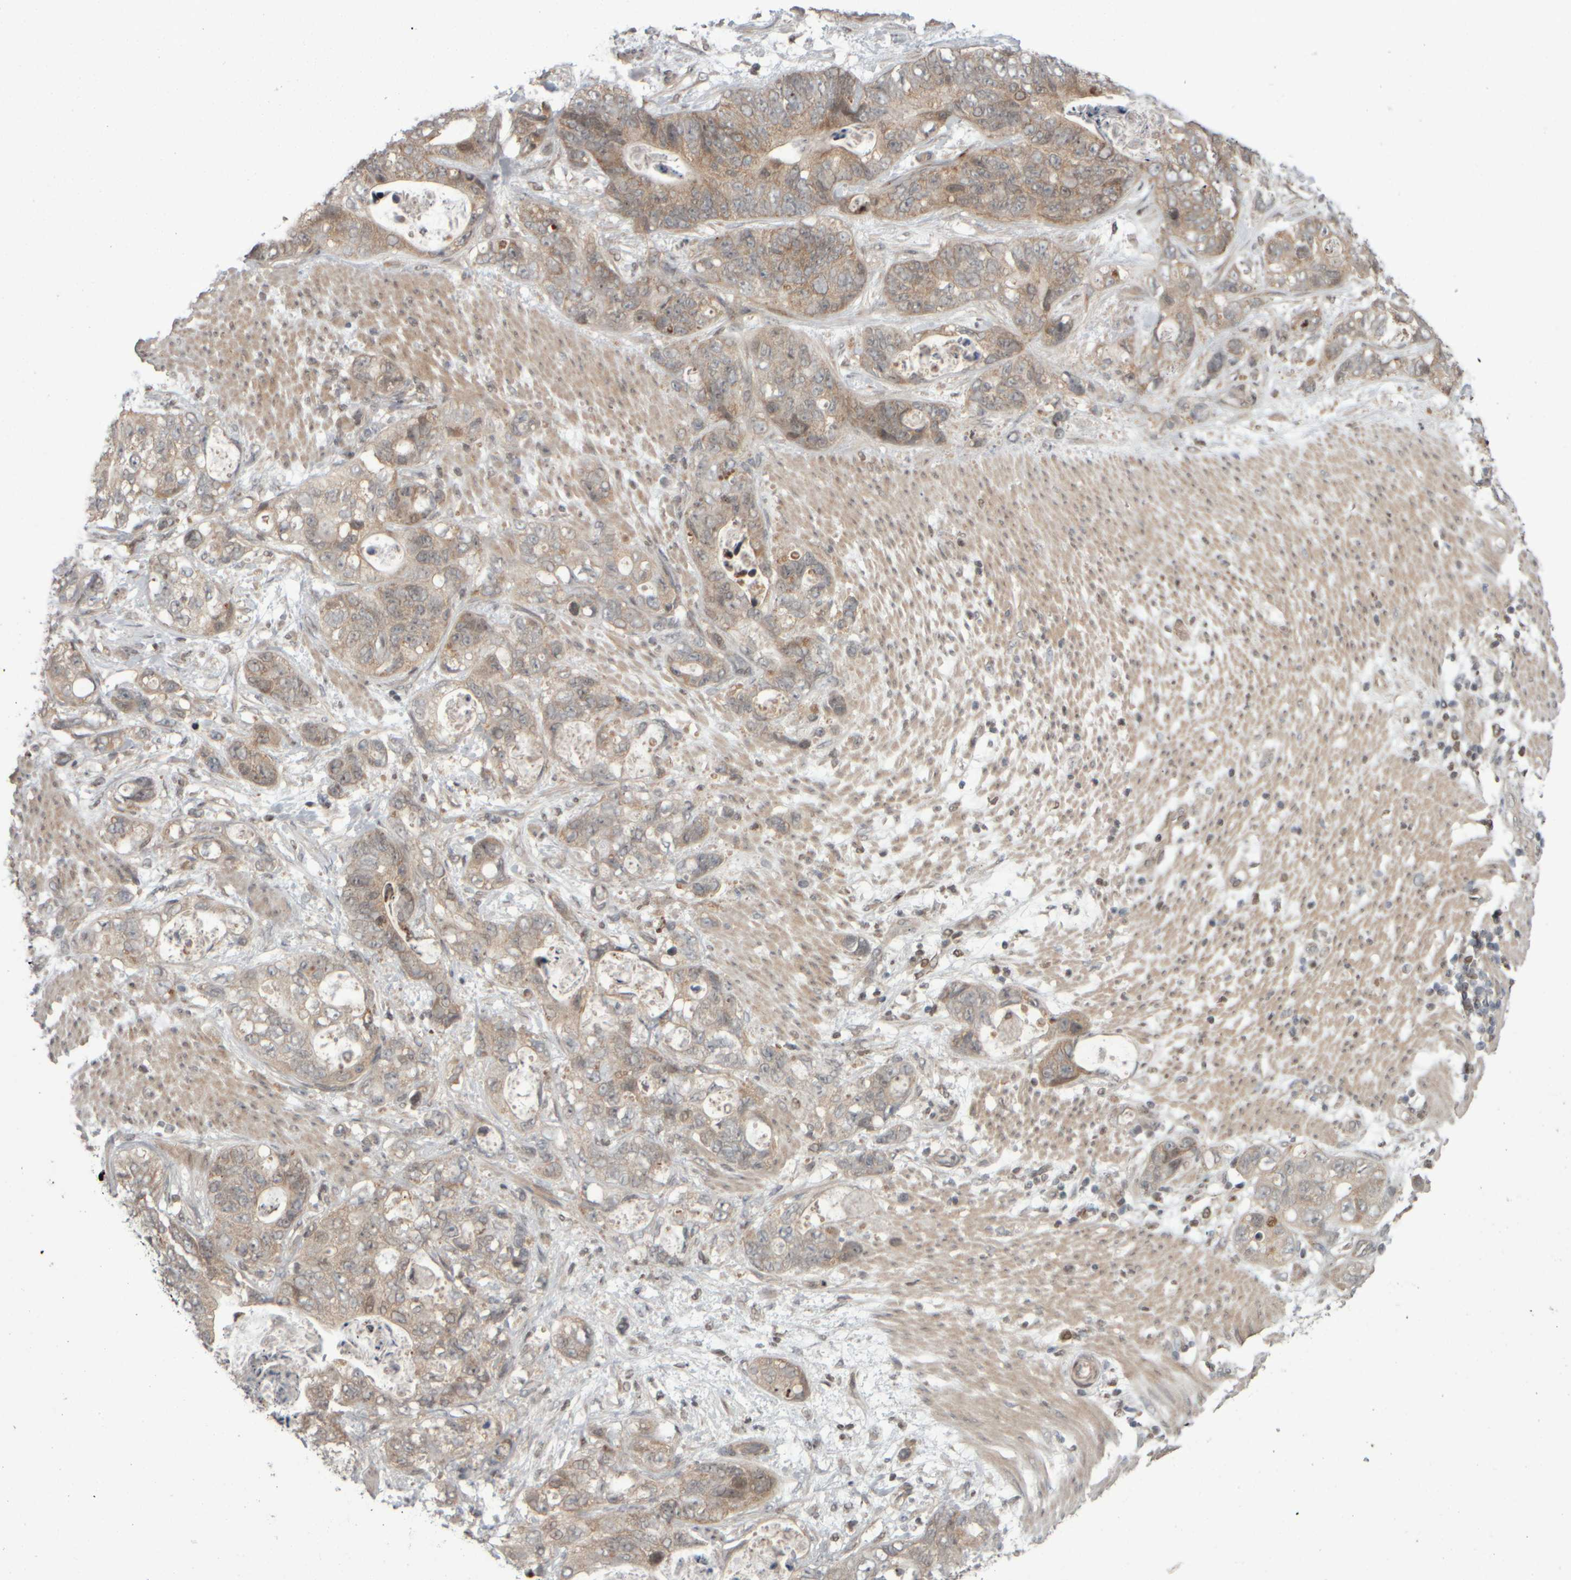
{"staining": {"intensity": "weak", "quantity": ">75%", "location": "cytoplasmic/membranous"}, "tissue": "stomach cancer", "cell_type": "Tumor cells", "image_type": "cancer", "snomed": [{"axis": "morphology", "description": "Normal tissue, NOS"}, {"axis": "morphology", "description": "Adenocarcinoma, NOS"}, {"axis": "topography", "description": "Stomach"}], "caption": "Tumor cells demonstrate low levels of weak cytoplasmic/membranous positivity in approximately >75% of cells in stomach adenocarcinoma.", "gene": "CWC27", "patient": {"sex": "female", "age": 89}}